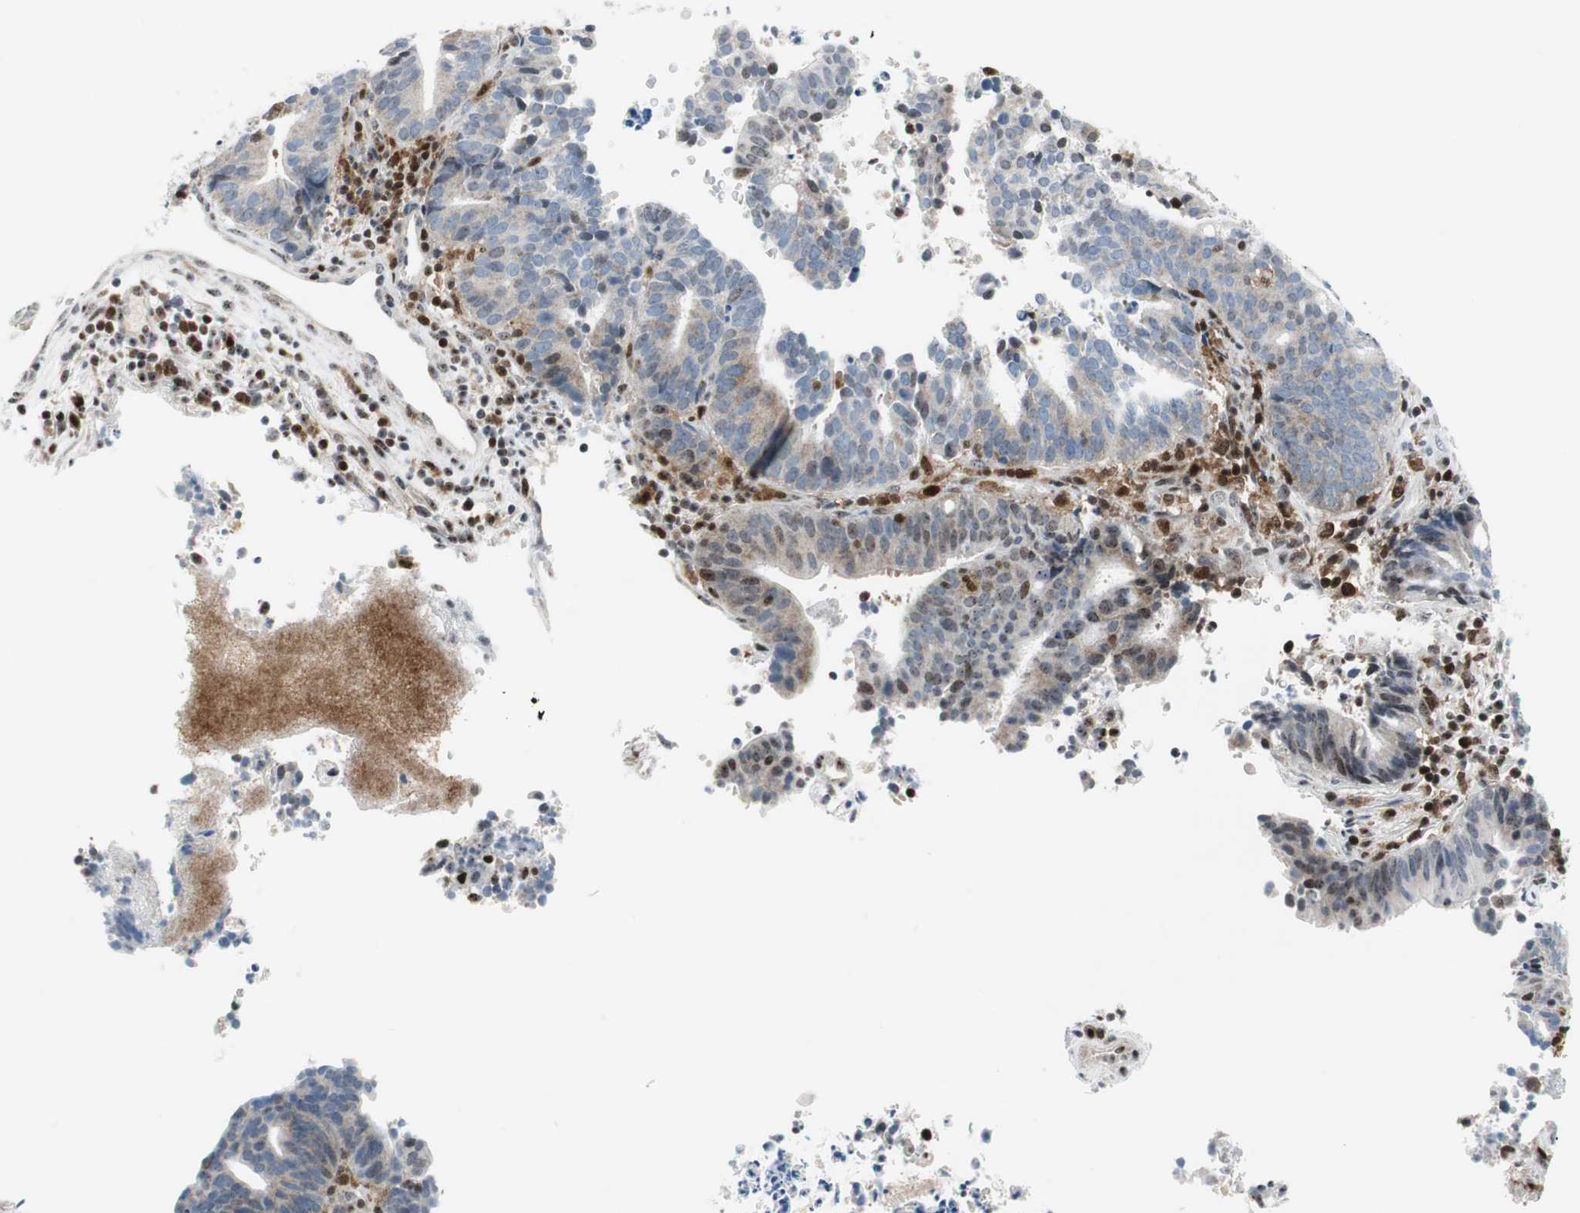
{"staining": {"intensity": "weak", "quantity": "25%-75%", "location": "cytoplasmic/membranous,nuclear"}, "tissue": "endometrial cancer", "cell_type": "Tumor cells", "image_type": "cancer", "snomed": [{"axis": "morphology", "description": "Adenocarcinoma, NOS"}, {"axis": "topography", "description": "Uterus"}], "caption": "A high-resolution photomicrograph shows IHC staining of endometrial adenocarcinoma, which demonstrates weak cytoplasmic/membranous and nuclear staining in about 25%-75% of tumor cells.", "gene": "RGS10", "patient": {"sex": "female", "age": 83}}